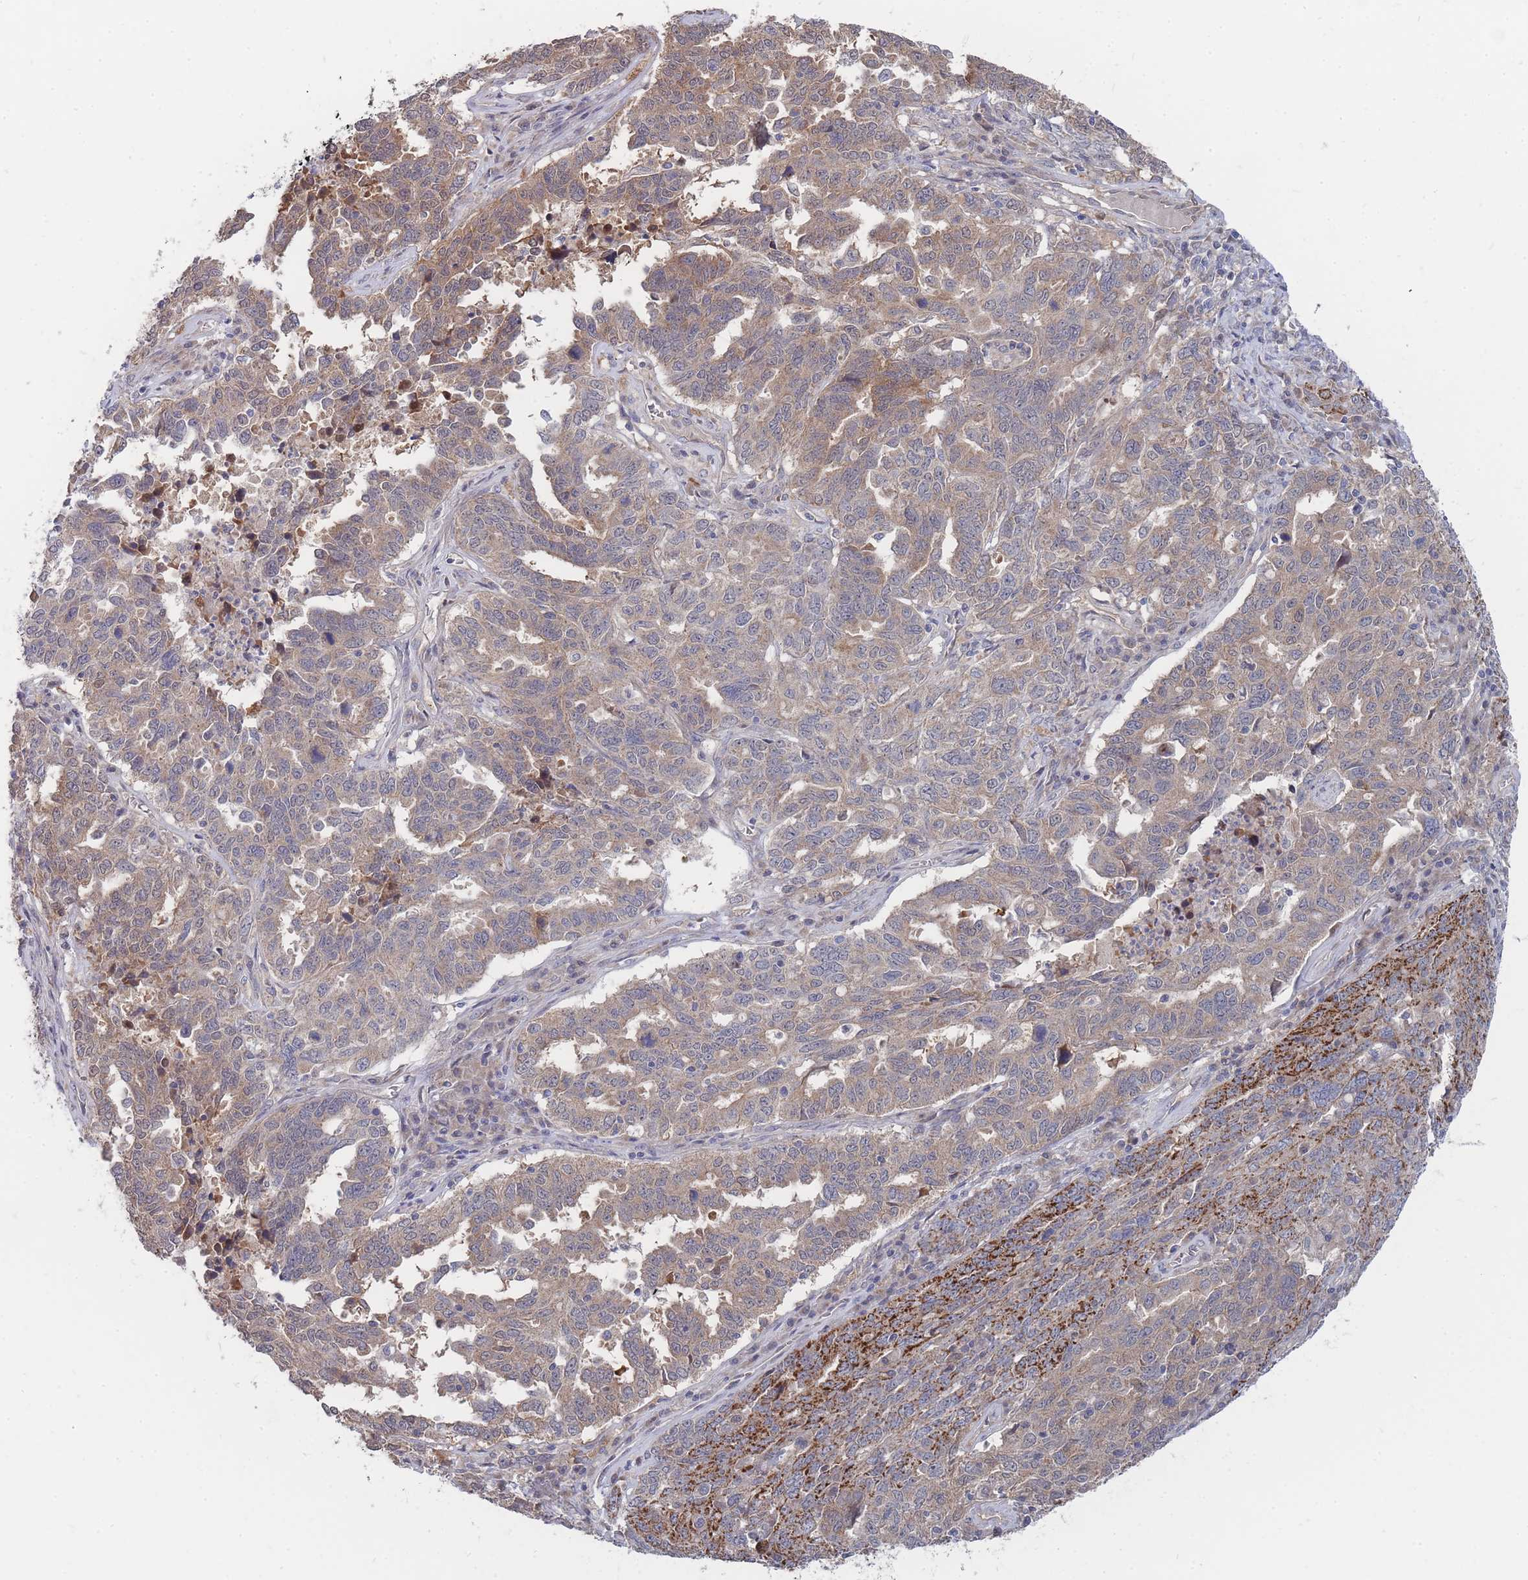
{"staining": {"intensity": "moderate", "quantity": "25%-75%", "location": "cytoplasmic/membranous"}, "tissue": "ovarian cancer", "cell_type": "Tumor cells", "image_type": "cancer", "snomed": [{"axis": "morphology", "description": "Carcinoma, endometroid"}, {"axis": "topography", "description": "Ovary"}], "caption": "DAB immunohistochemical staining of ovarian endometroid carcinoma reveals moderate cytoplasmic/membranous protein staining in approximately 25%-75% of tumor cells.", "gene": "NUB1", "patient": {"sex": "female", "age": 62}}